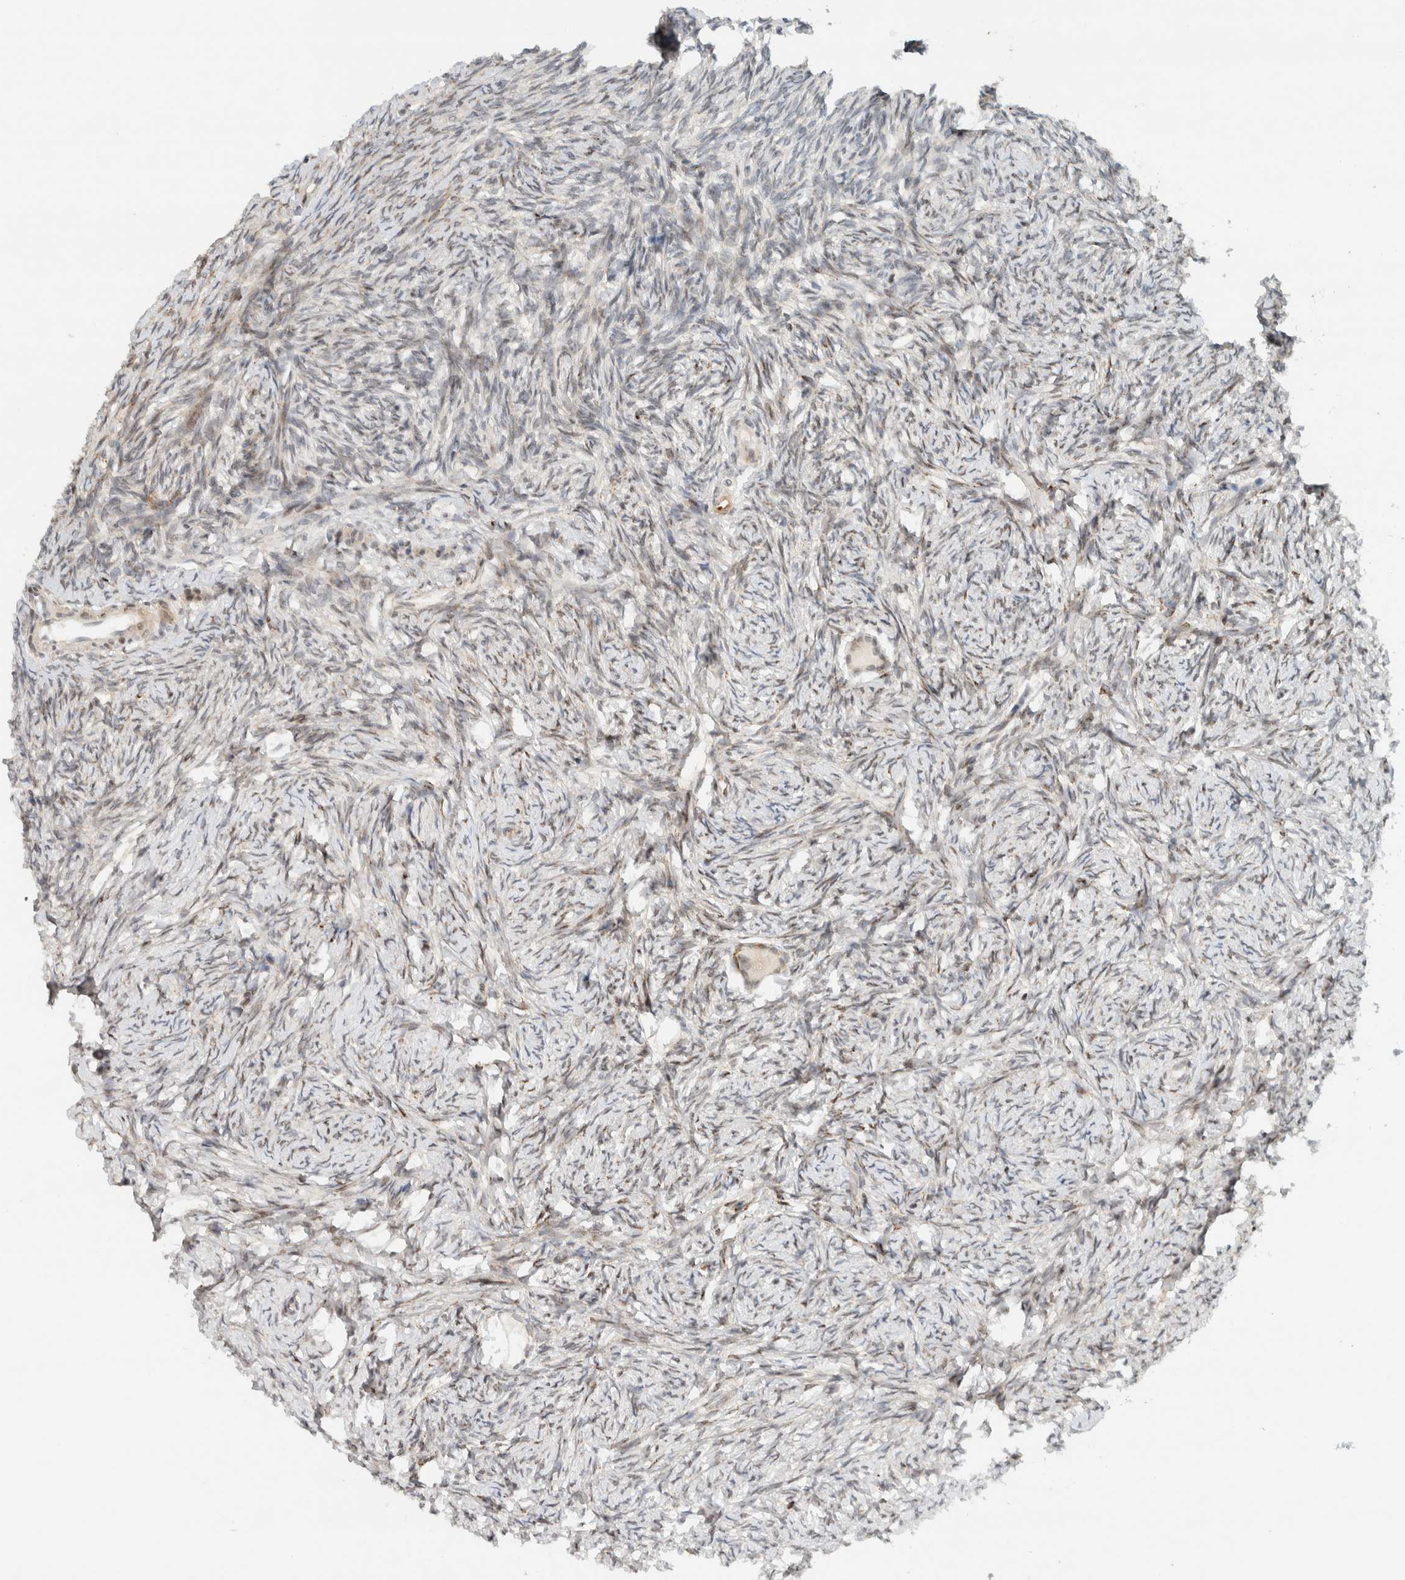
{"staining": {"intensity": "weak", "quantity": "25%-75%", "location": "nuclear"}, "tissue": "ovary", "cell_type": "Follicle cells", "image_type": "normal", "snomed": [{"axis": "morphology", "description": "Normal tissue, NOS"}, {"axis": "topography", "description": "Ovary"}], "caption": "Unremarkable ovary was stained to show a protein in brown. There is low levels of weak nuclear expression in approximately 25%-75% of follicle cells. Nuclei are stained in blue.", "gene": "ITPRID1", "patient": {"sex": "female", "age": 34}}